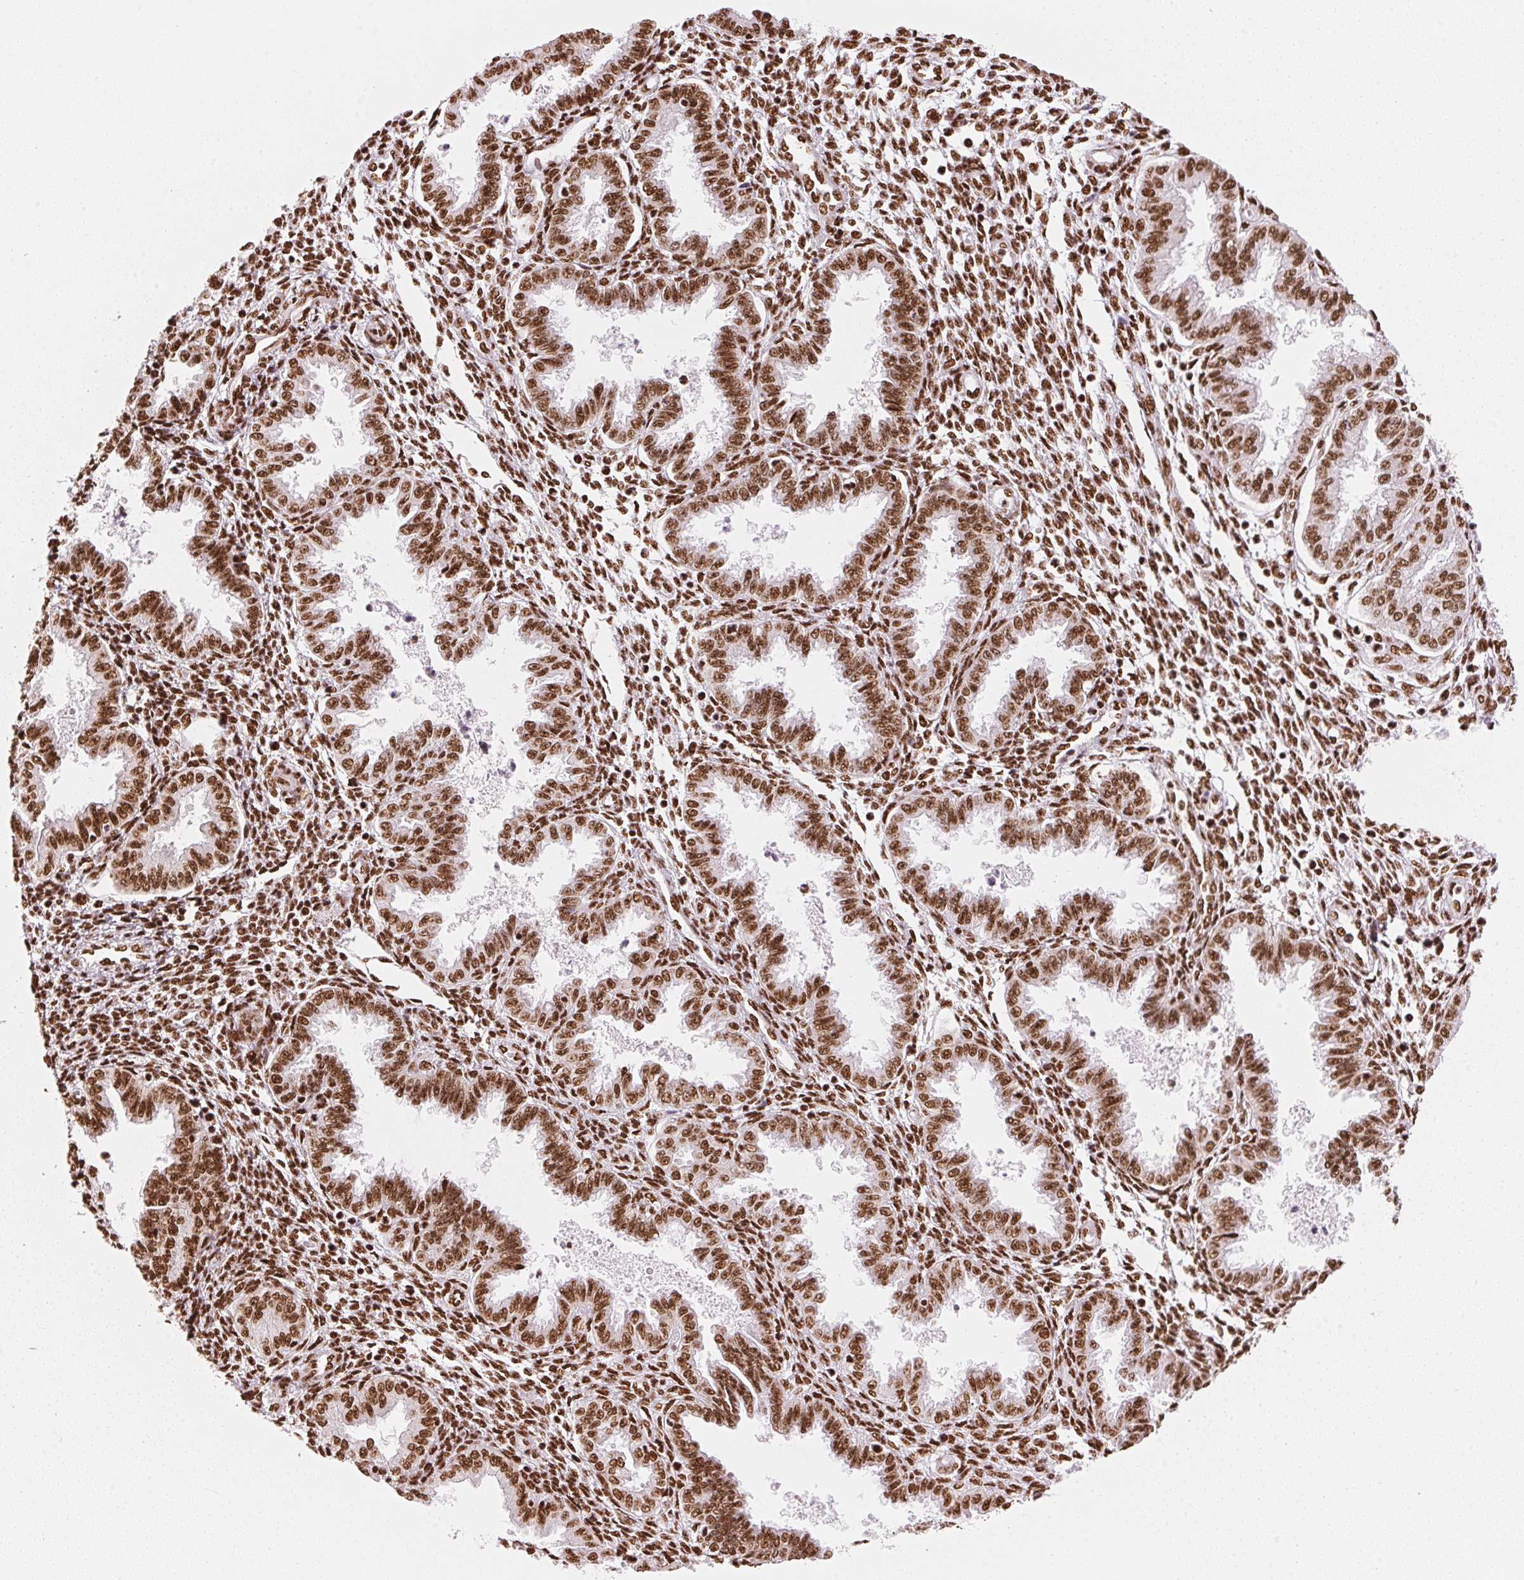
{"staining": {"intensity": "strong", "quantity": ">75%", "location": "nuclear"}, "tissue": "endometrium", "cell_type": "Cells in endometrial stroma", "image_type": "normal", "snomed": [{"axis": "morphology", "description": "Normal tissue, NOS"}, {"axis": "topography", "description": "Endometrium"}], "caption": "Endometrium stained with IHC shows strong nuclear expression in about >75% of cells in endometrial stroma.", "gene": "NXF1", "patient": {"sex": "female", "age": 33}}